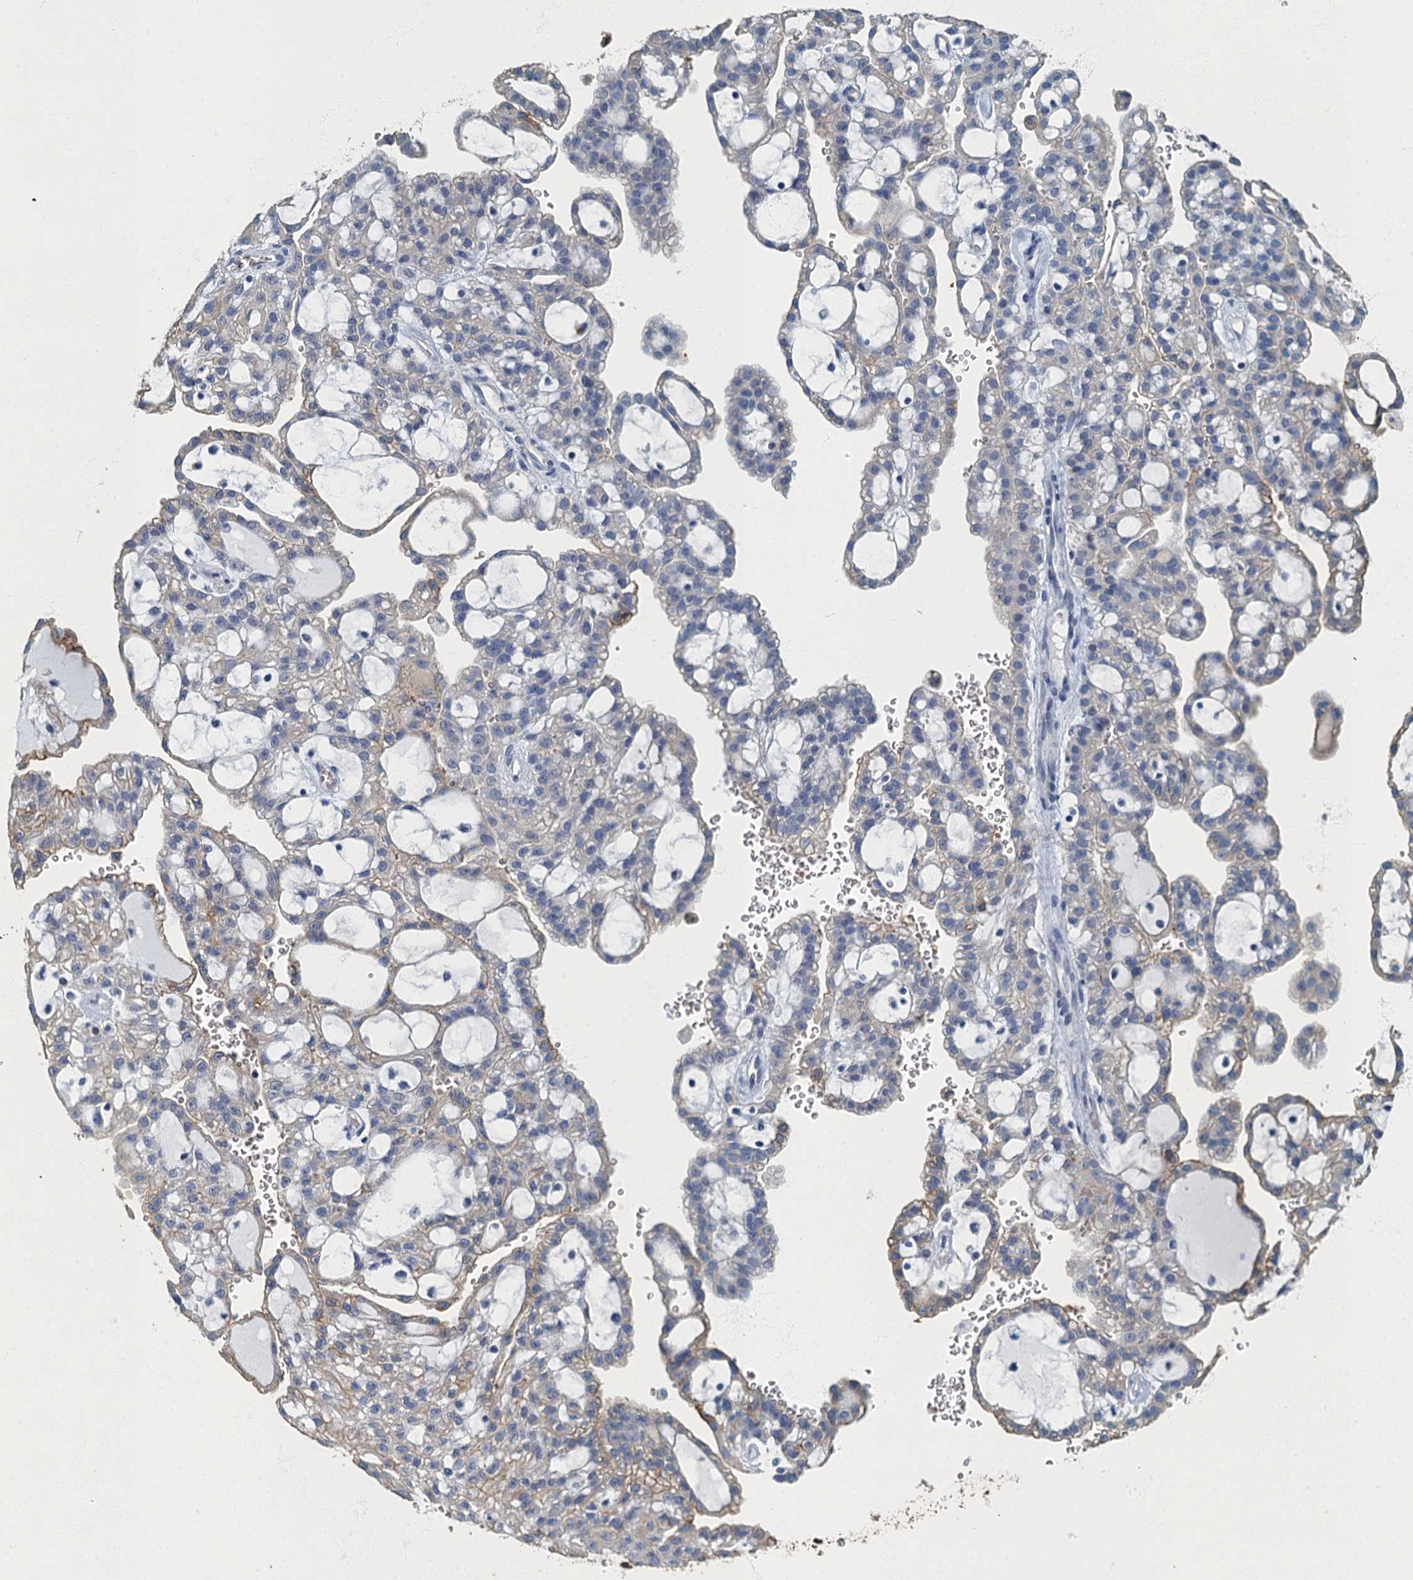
{"staining": {"intensity": "negative", "quantity": "none", "location": "none"}, "tissue": "renal cancer", "cell_type": "Tumor cells", "image_type": "cancer", "snomed": [{"axis": "morphology", "description": "Adenocarcinoma, NOS"}, {"axis": "topography", "description": "Kidney"}], "caption": "Tumor cells are negative for protein expression in human renal cancer (adenocarcinoma).", "gene": "GADL1", "patient": {"sex": "male", "age": 63}}